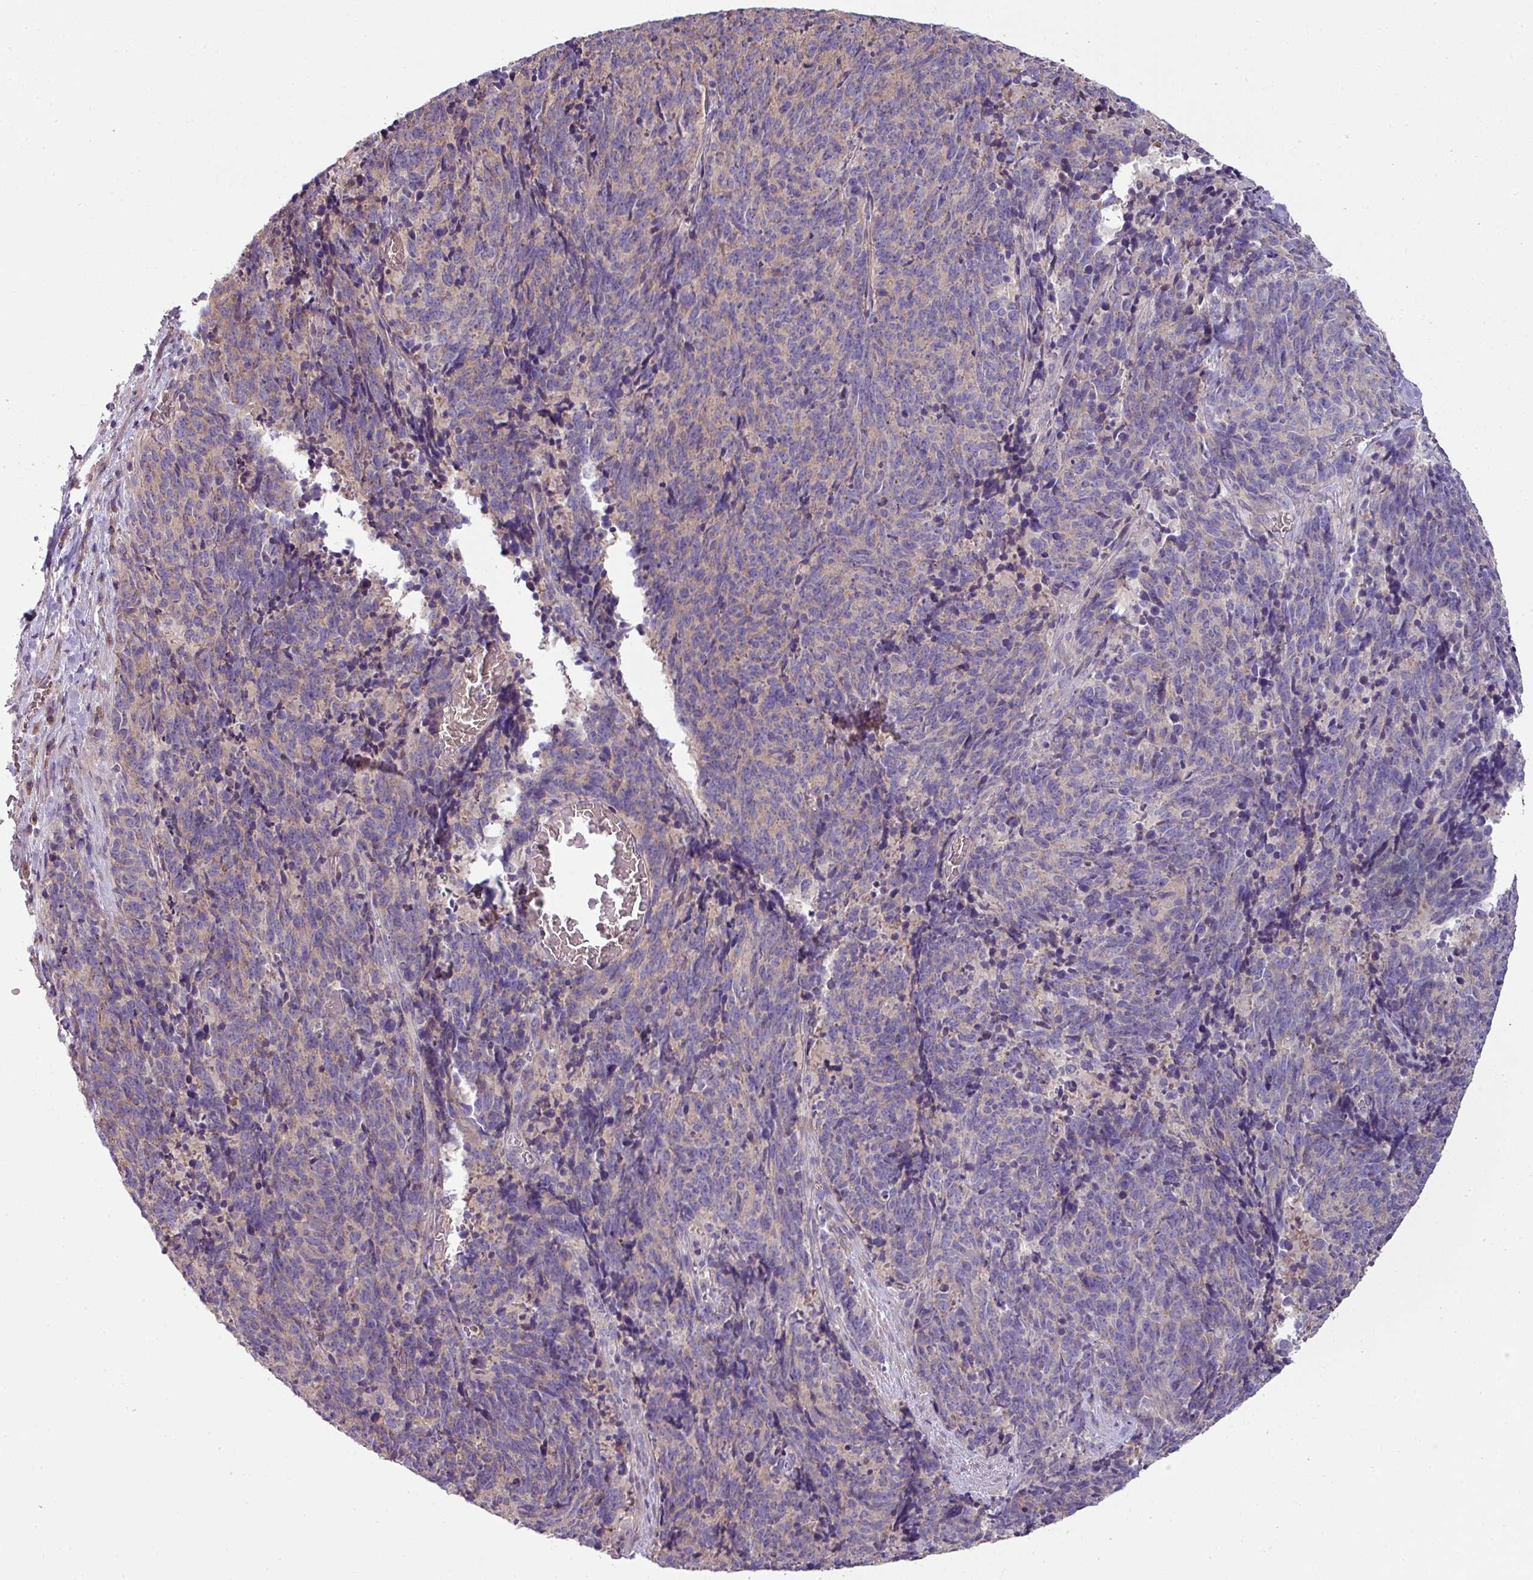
{"staining": {"intensity": "negative", "quantity": "none", "location": "none"}, "tissue": "cervical cancer", "cell_type": "Tumor cells", "image_type": "cancer", "snomed": [{"axis": "morphology", "description": "Squamous cell carcinoma, NOS"}, {"axis": "topography", "description": "Cervix"}], "caption": "The photomicrograph demonstrates no significant positivity in tumor cells of cervical squamous cell carcinoma.", "gene": "LRRC9", "patient": {"sex": "female", "age": 29}}